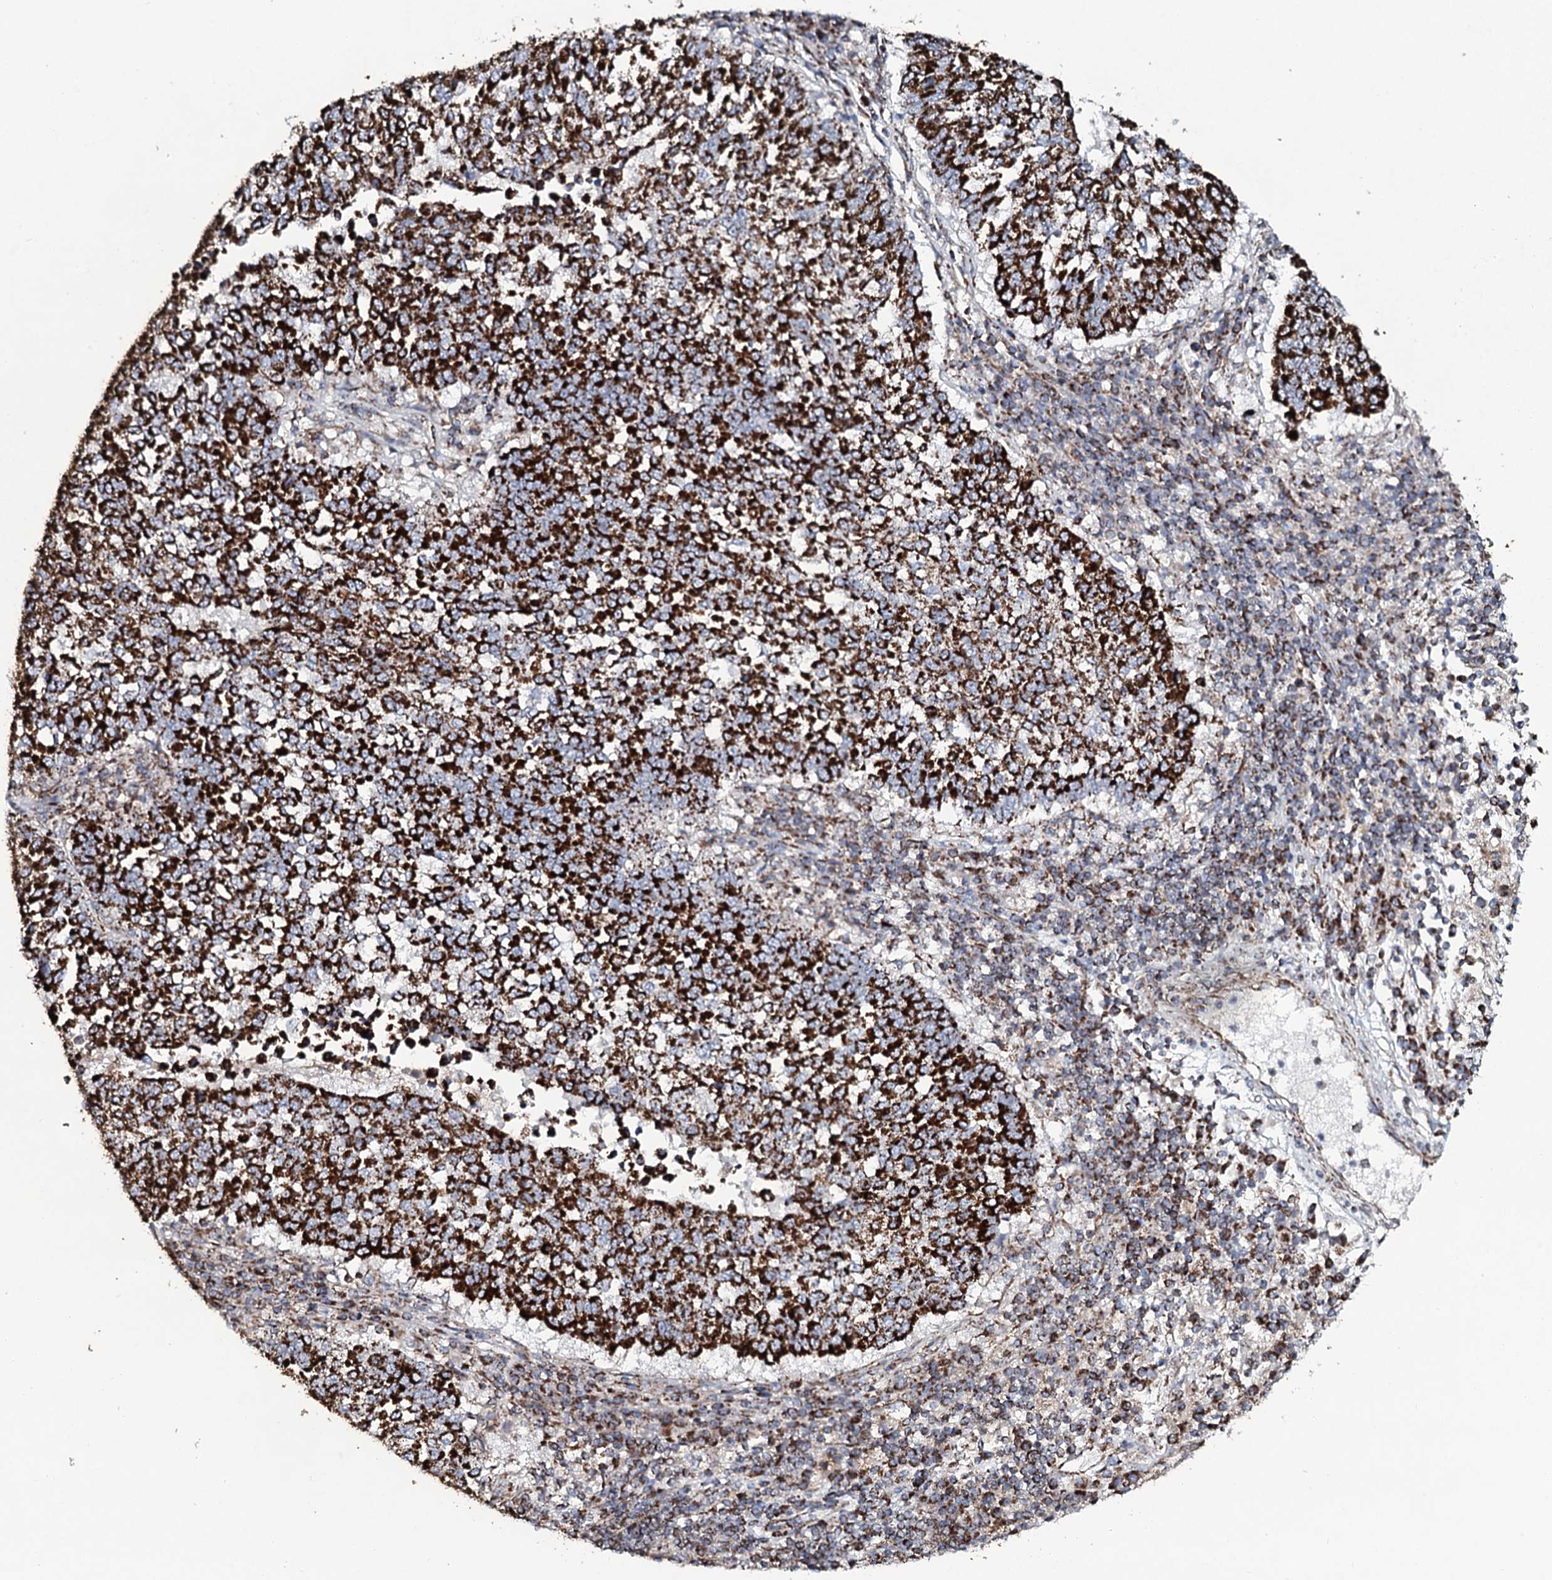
{"staining": {"intensity": "strong", "quantity": ">75%", "location": "cytoplasmic/membranous"}, "tissue": "lung cancer", "cell_type": "Tumor cells", "image_type": "cancer", "snomed": [{"axis": "morphology", "description": "Squamous cell carcinoma, NOS"}, {"axis": "topography", "description": "Lung"}], "caption": "Lung squamous cell carcinoma stained with immunohistochemistry reveals strong cytoplasmic/membranous staining in approximately >75% of tumor cells. (Stains: DAB in brown, nuclei in blue, Microscopy: brightfield microscopy at high magnification).", "gene": "EVC2", "patient": {"sex": "male", "age": 73}}